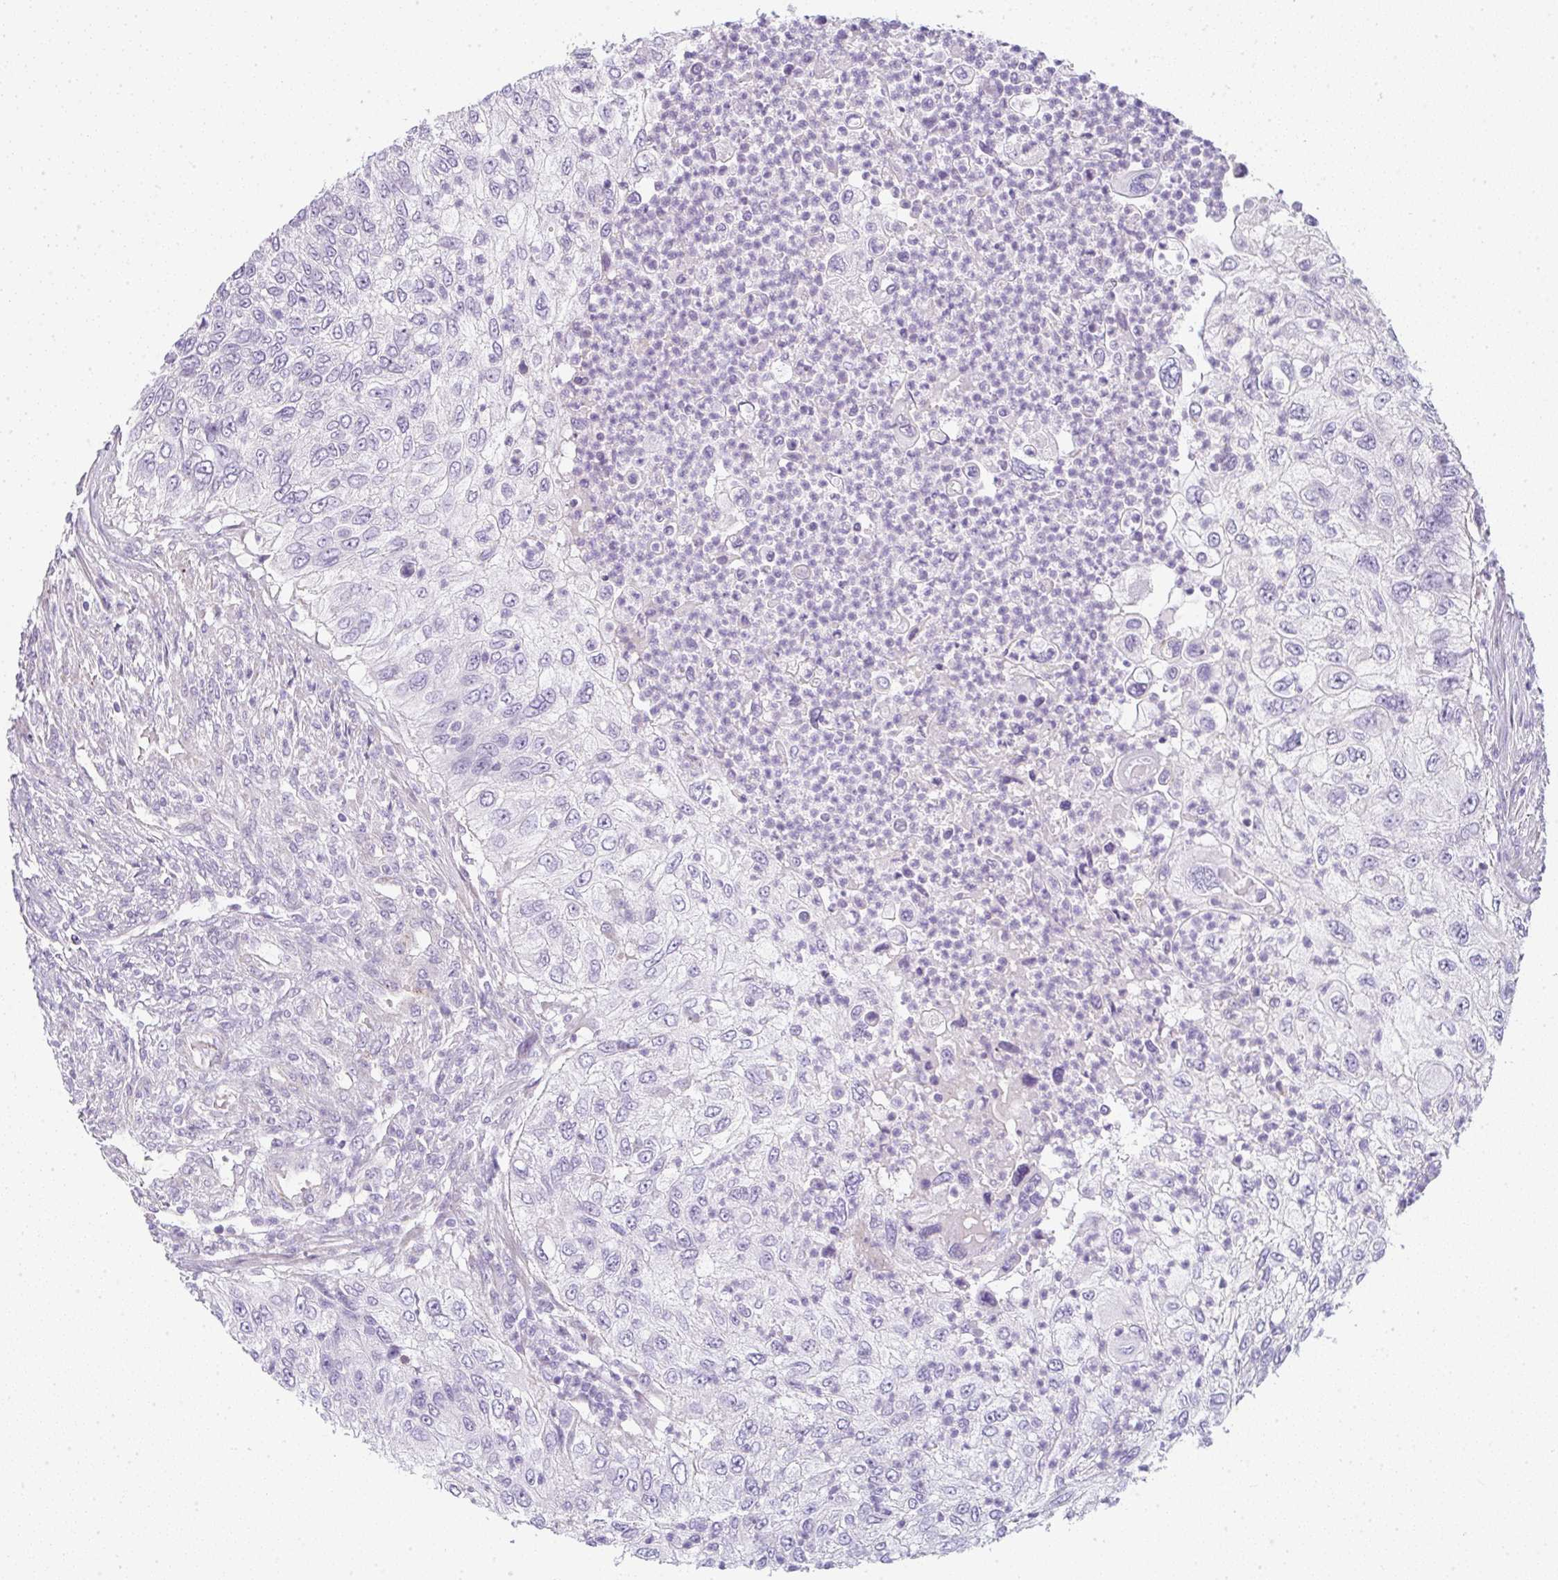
{"staining": {"intensity": "negative", "quantity": "none", "location": "none"}, "tissue": "urothelial cancer", "cell_type": "Tumor cells", "image_type": "cancer", "snomed": [{"axis": "morphology", "description": "Urothelial carcinoma, High grade"}, {"axis": "topography", "description": "Urinary bladder"}], "caption": "The histopathology image displays no staining of tumor cells in urothelial cancer.", "gene": "LPAR4", "patient": {"sex": "female", "age": 60}}